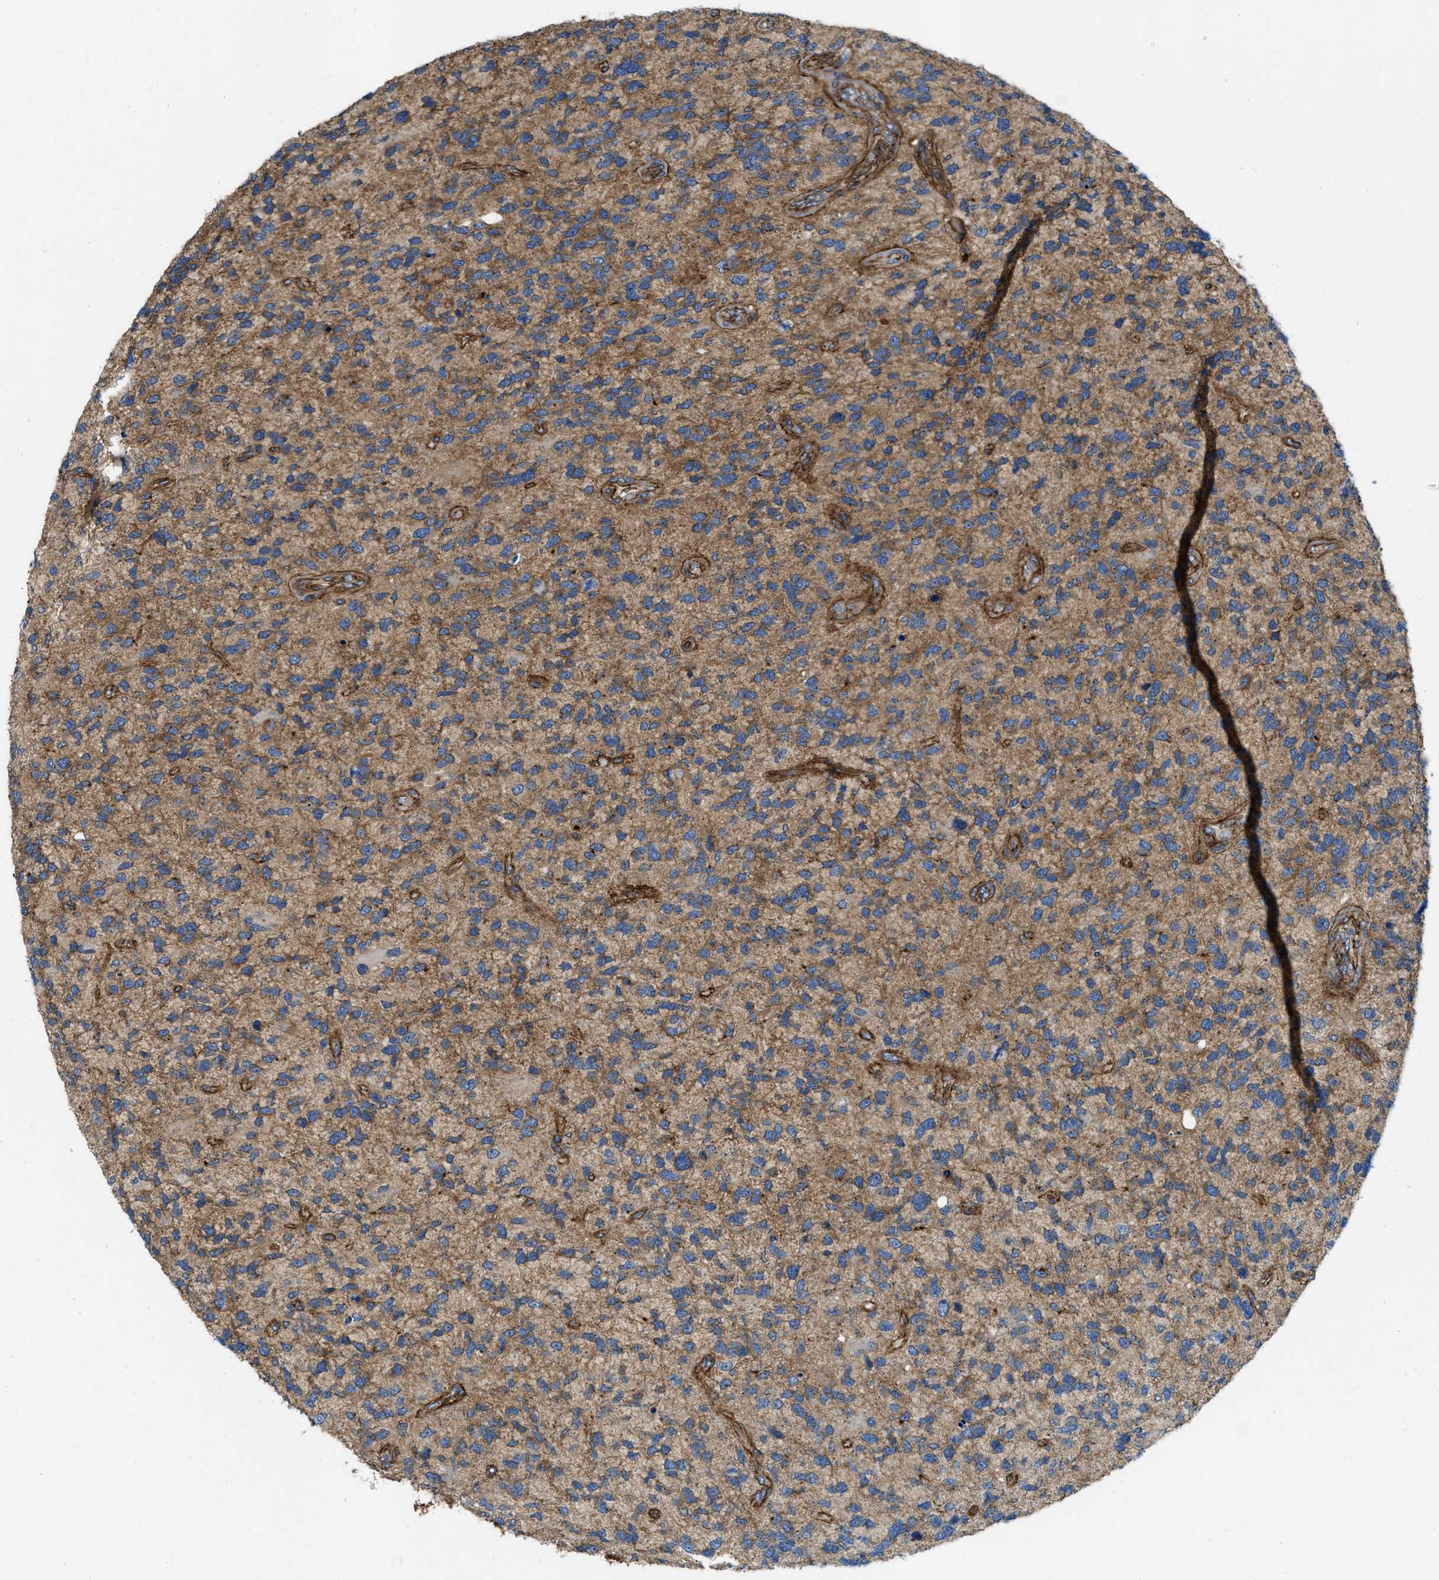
{"staining": {"intensity": "moderate", "quantity": ">75%", "location": "cytoplasmic/membranous"}, "tissue": "glioma", "cell_type": "Tumor cells", "image_type": "cancer", "snomed": [{"axis": "morphology", "description": "Glioma, malignant, High grade"}, {"axis": "topography", "description": "Brain"}], "caption": "A histopathology image showing moderate cytoplasmic/membranous expression in approximately >75% of tumor cells in malignant glioma (high-grade), as visualized by brown immunohistochemical staining.", "gene": "ERC1", "patient": {"sex": "female", "age": 58}}